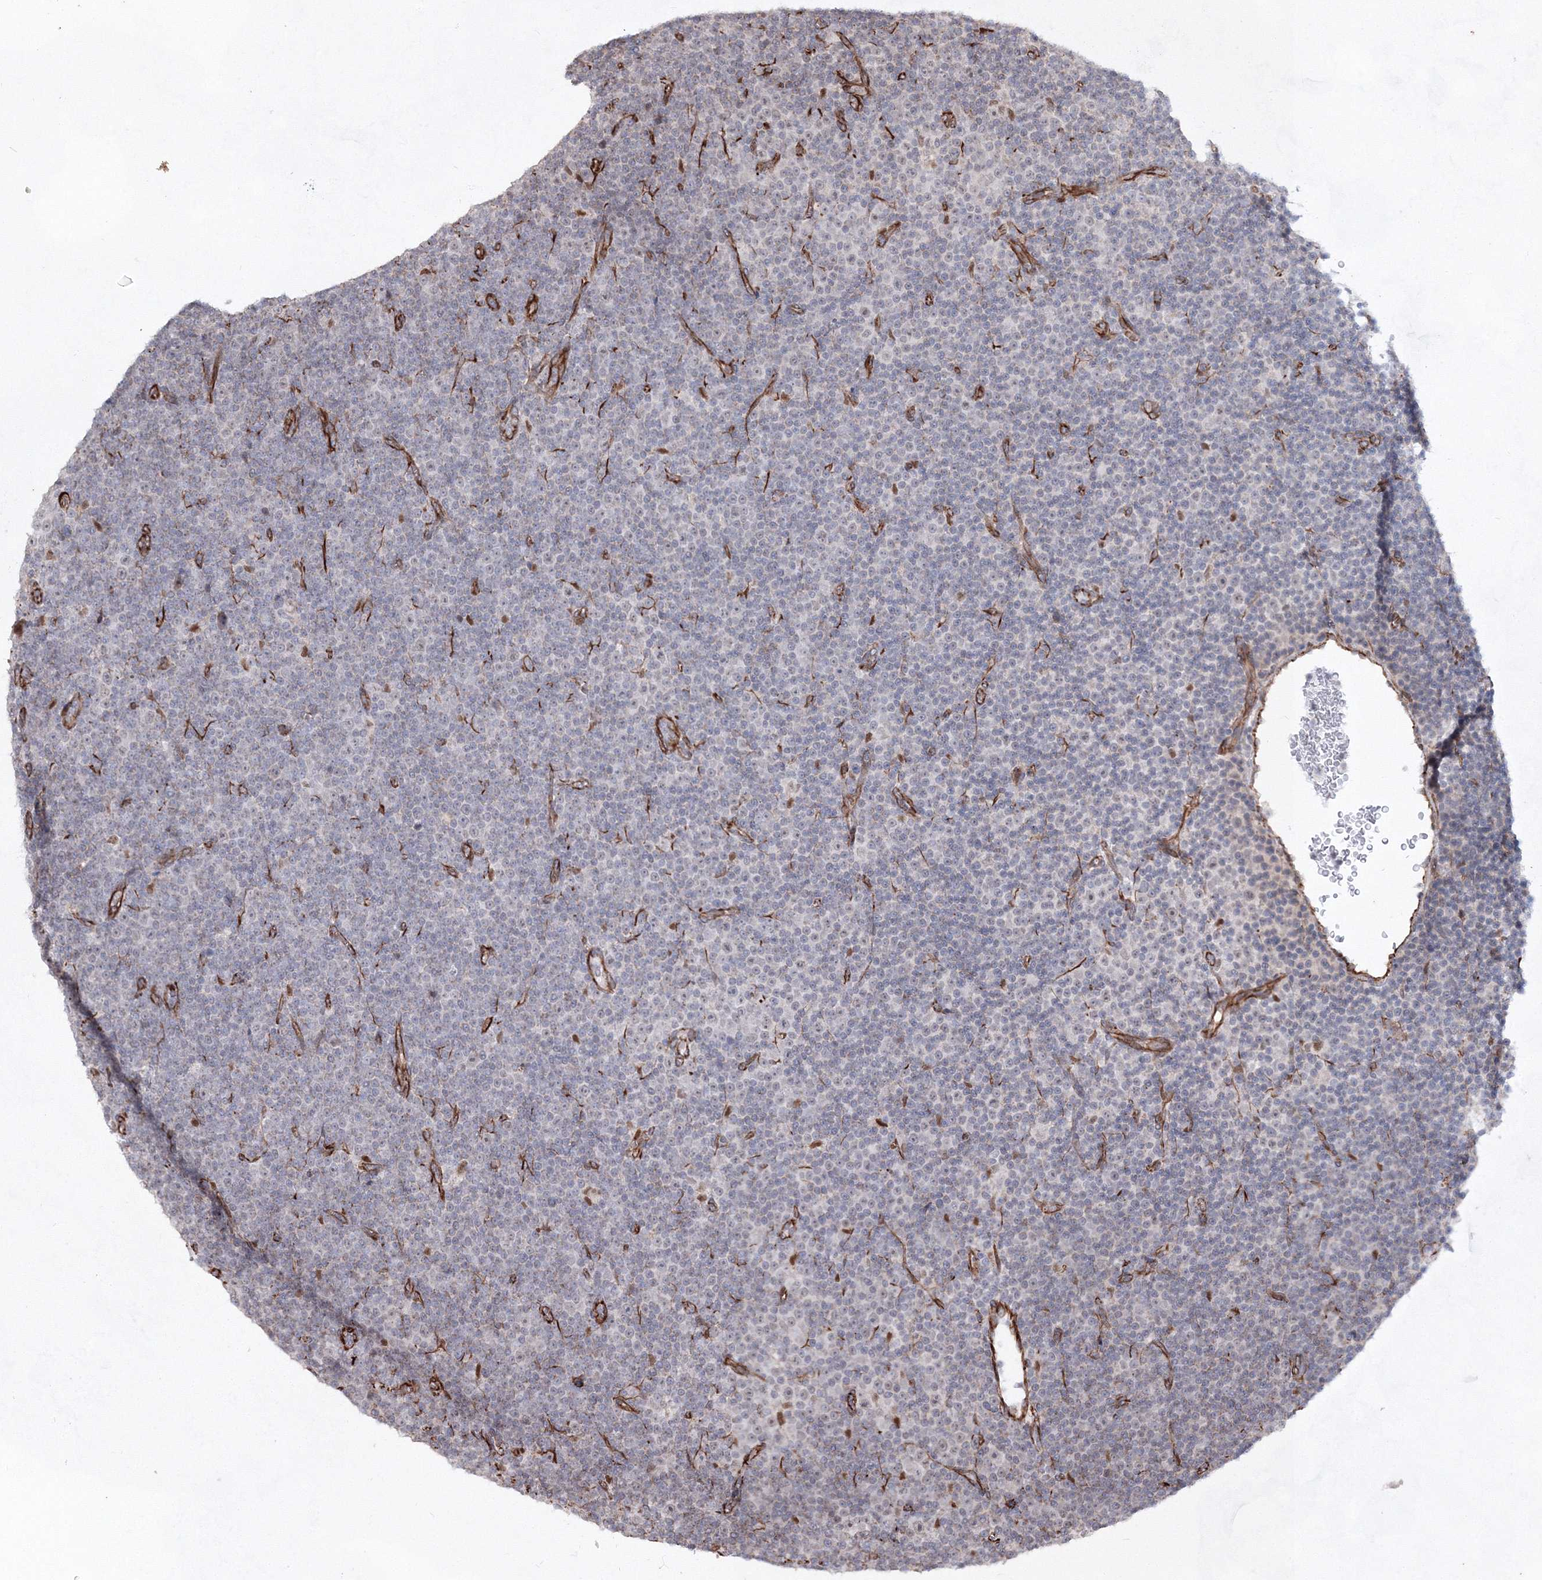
{"staining": {"intensity": "negative", "quantity": "none", "location": "none"}, "tissue": "lymphoma", "cell_type": "Tumor cells", "image_type": "cancer", "snomed": [{"axis": "morphology", "description": "Malignant lymphoma, non-Hodgkin's type, Low grade"}, {"axis": "topography", "description": "Lymph node"}], "caption": "IHC histopathology image of neoplastic tissue: human lymphoma stained with DAB (3,3'-diaminobenzidine) demonstrates no significant protein staining in tumor cells.", "gene": "SNIP1", "patient": {"sex": "female", "age": 67}}